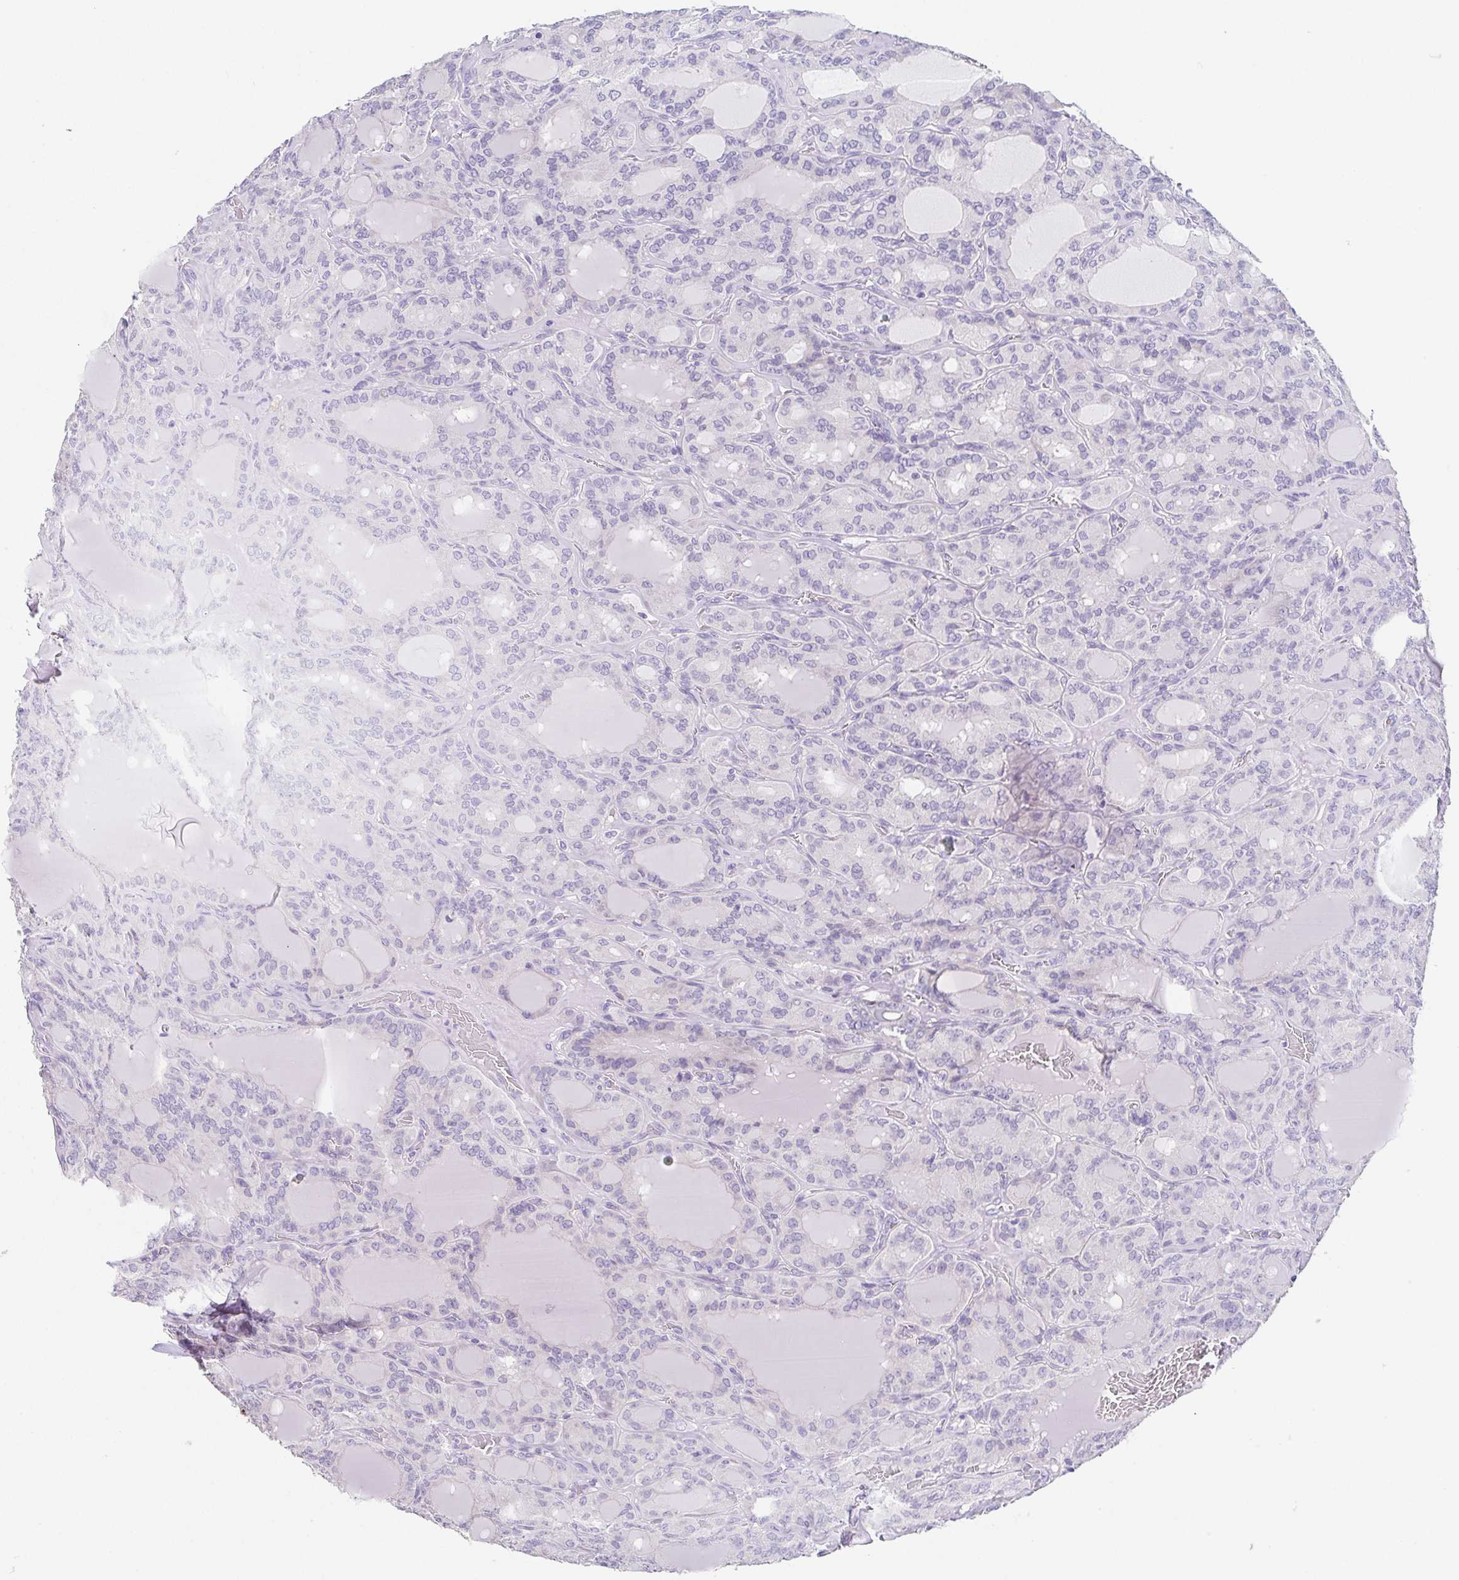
{"staining": {"intensity": "negative", "quantity": "none", "location": "none"}, "tissue": "thyroid cancer", "cell_type": "Tumor cells", "image_type": "cancer", "snomed": [{"axis": "morphology", "description": "Papillary adenocarcinoma, NOS"}, {"axis": "topography", "description": "Thyroid gland"}], "caption": "High magnification brightfield microscopy of thyroid papillary adenocarcinoma stained with DAB (3,3'-diaminobenzidine) (brown) and counterstained with hematoxylin (blue): tumor cells show no significant staining.", "gene": "HDGFL1", "patient": {"sex": "male", "age": 87}}